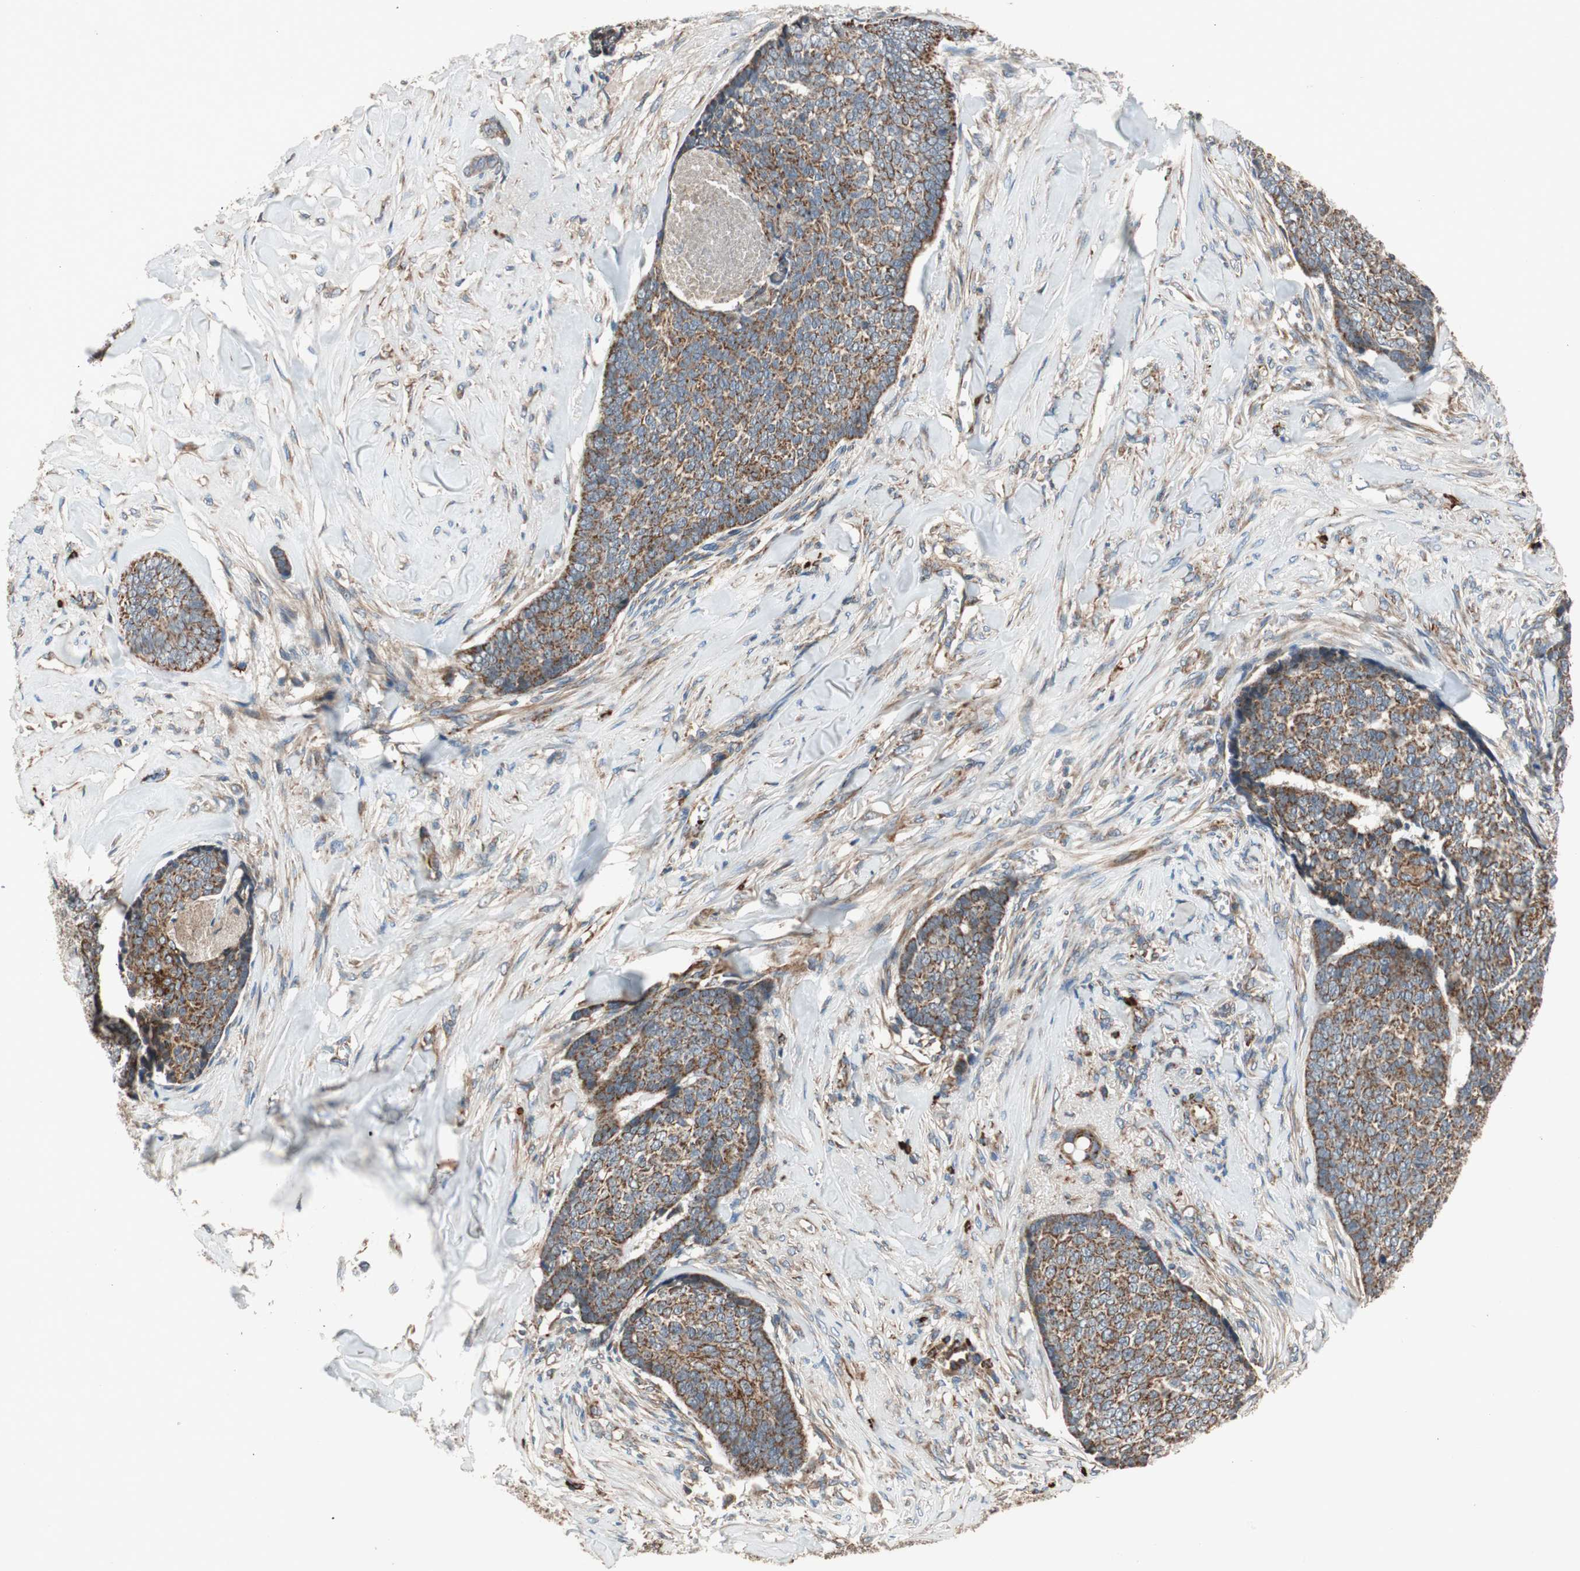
{"staining": {"intensity": "strong", "quantity": ">75%", "location": "cytoplasmic/membranous"}, "tissue": "skin cancer", "cell_type": "Tumor cells", "image_type": "cancer", "snomed": [{"axis": "morphology", "description": "Basal cell carcinoma"}, {"axis": "topography", "description": "Skin"}], "caption": "Brown immunohistochemical staining in human skin basal cell carcinoma shows strong cytoplasmic/membranous staining in approximately >75% of tumor cells.", "gene": "AKAP1", "patient": {"sex": "male", "age": 84}}